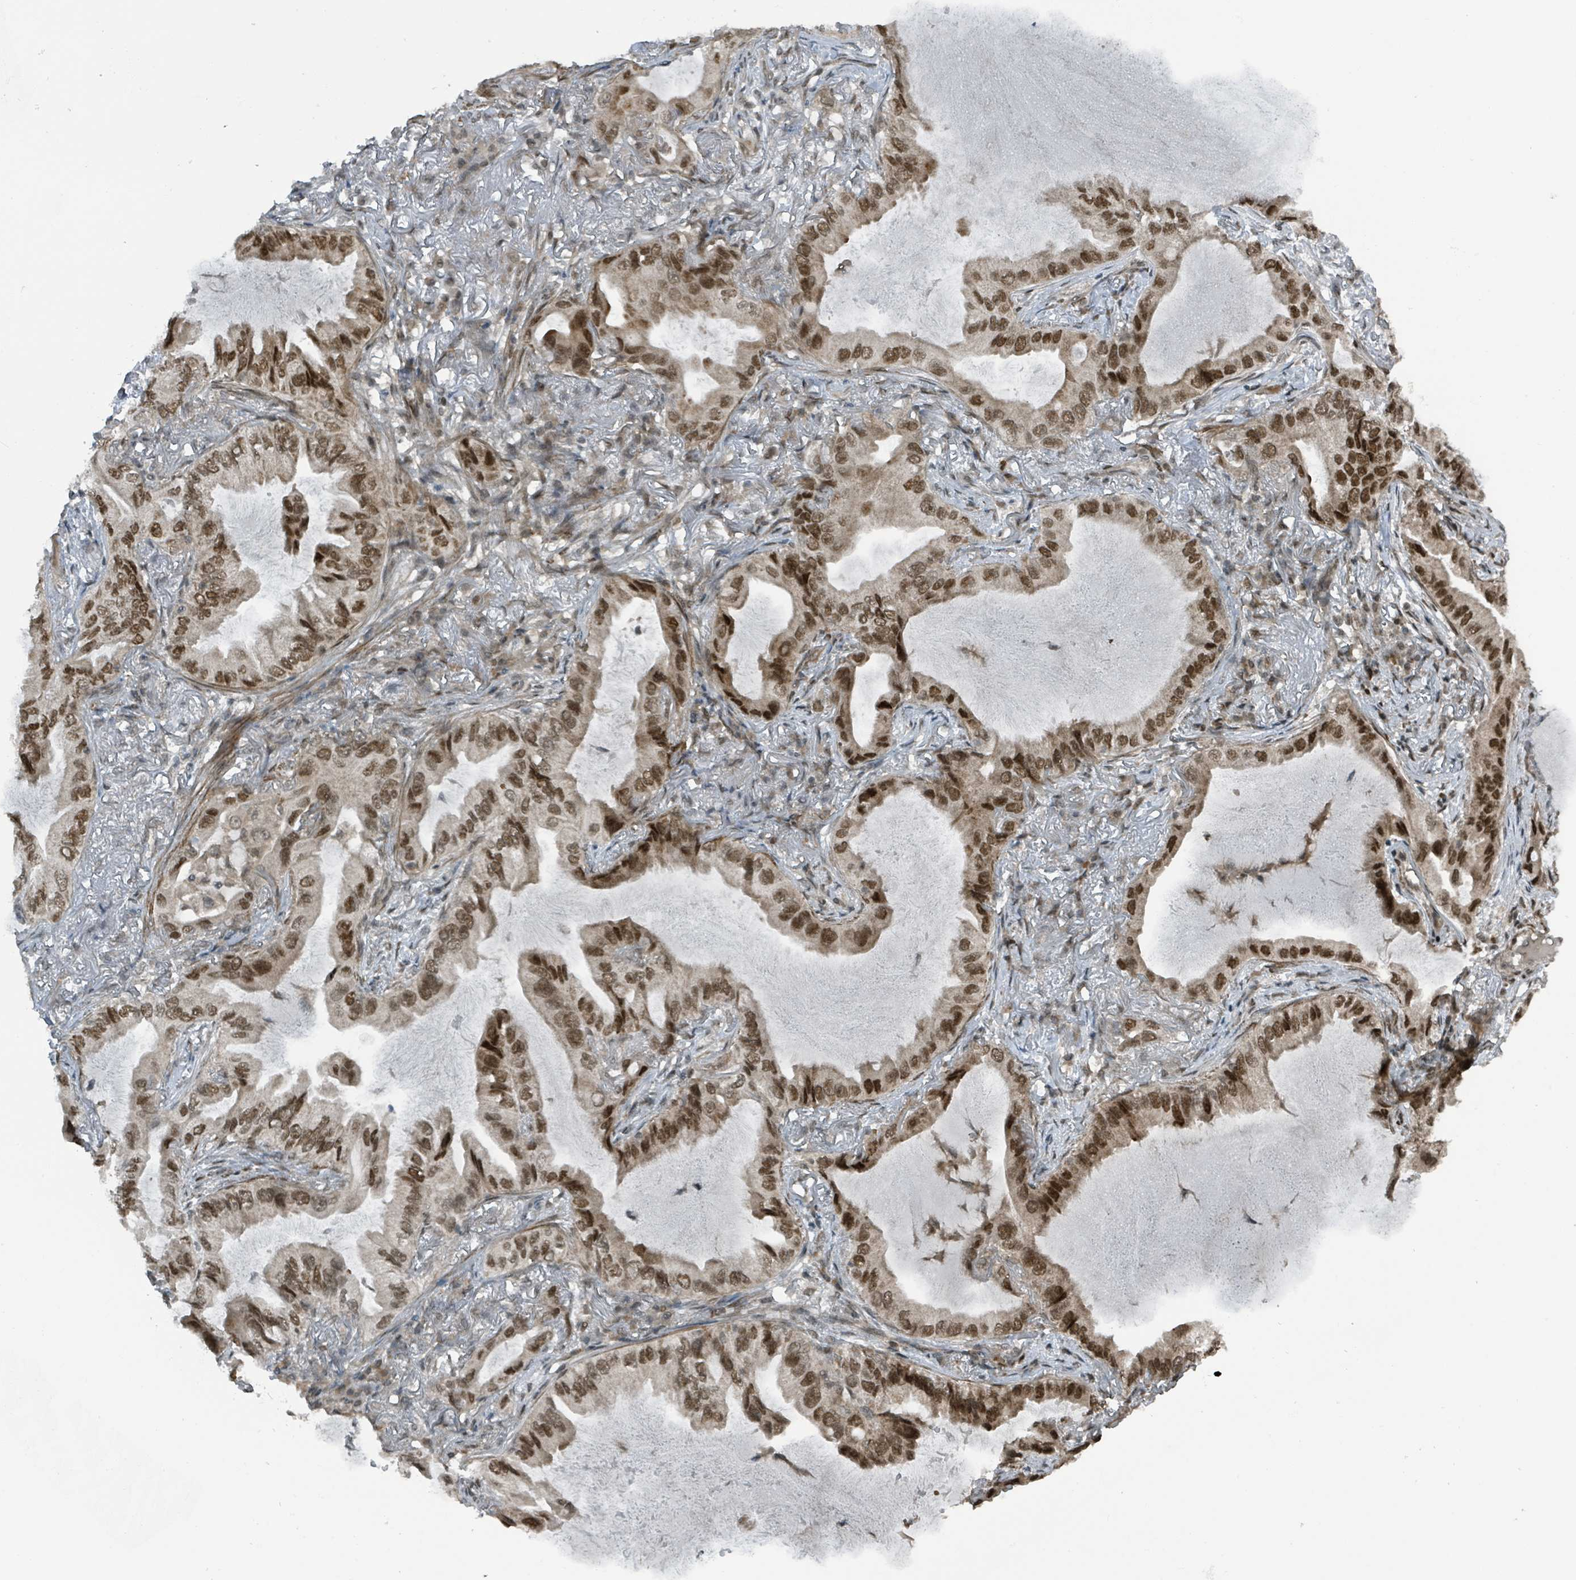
{"staining": {"intensity": "strong", "quantity": ">75%", "location": "nuclear"}, "tissue": "lung cancer", "cell_type": "Tumor cells", "image_type": "cancer", "snomed": [{"axis": "morphology", "description": "Adenocarcinoma, NOS"}, {"axis": "topography", "description": "Lung"}], "caption": "Protein expression analysis of human lung adenocarcinoma reveals strong nuclear expression in approximately >75% of tumor cells.", "gene": "PHIP", "patient": {"sex": "female", "age": 69}}